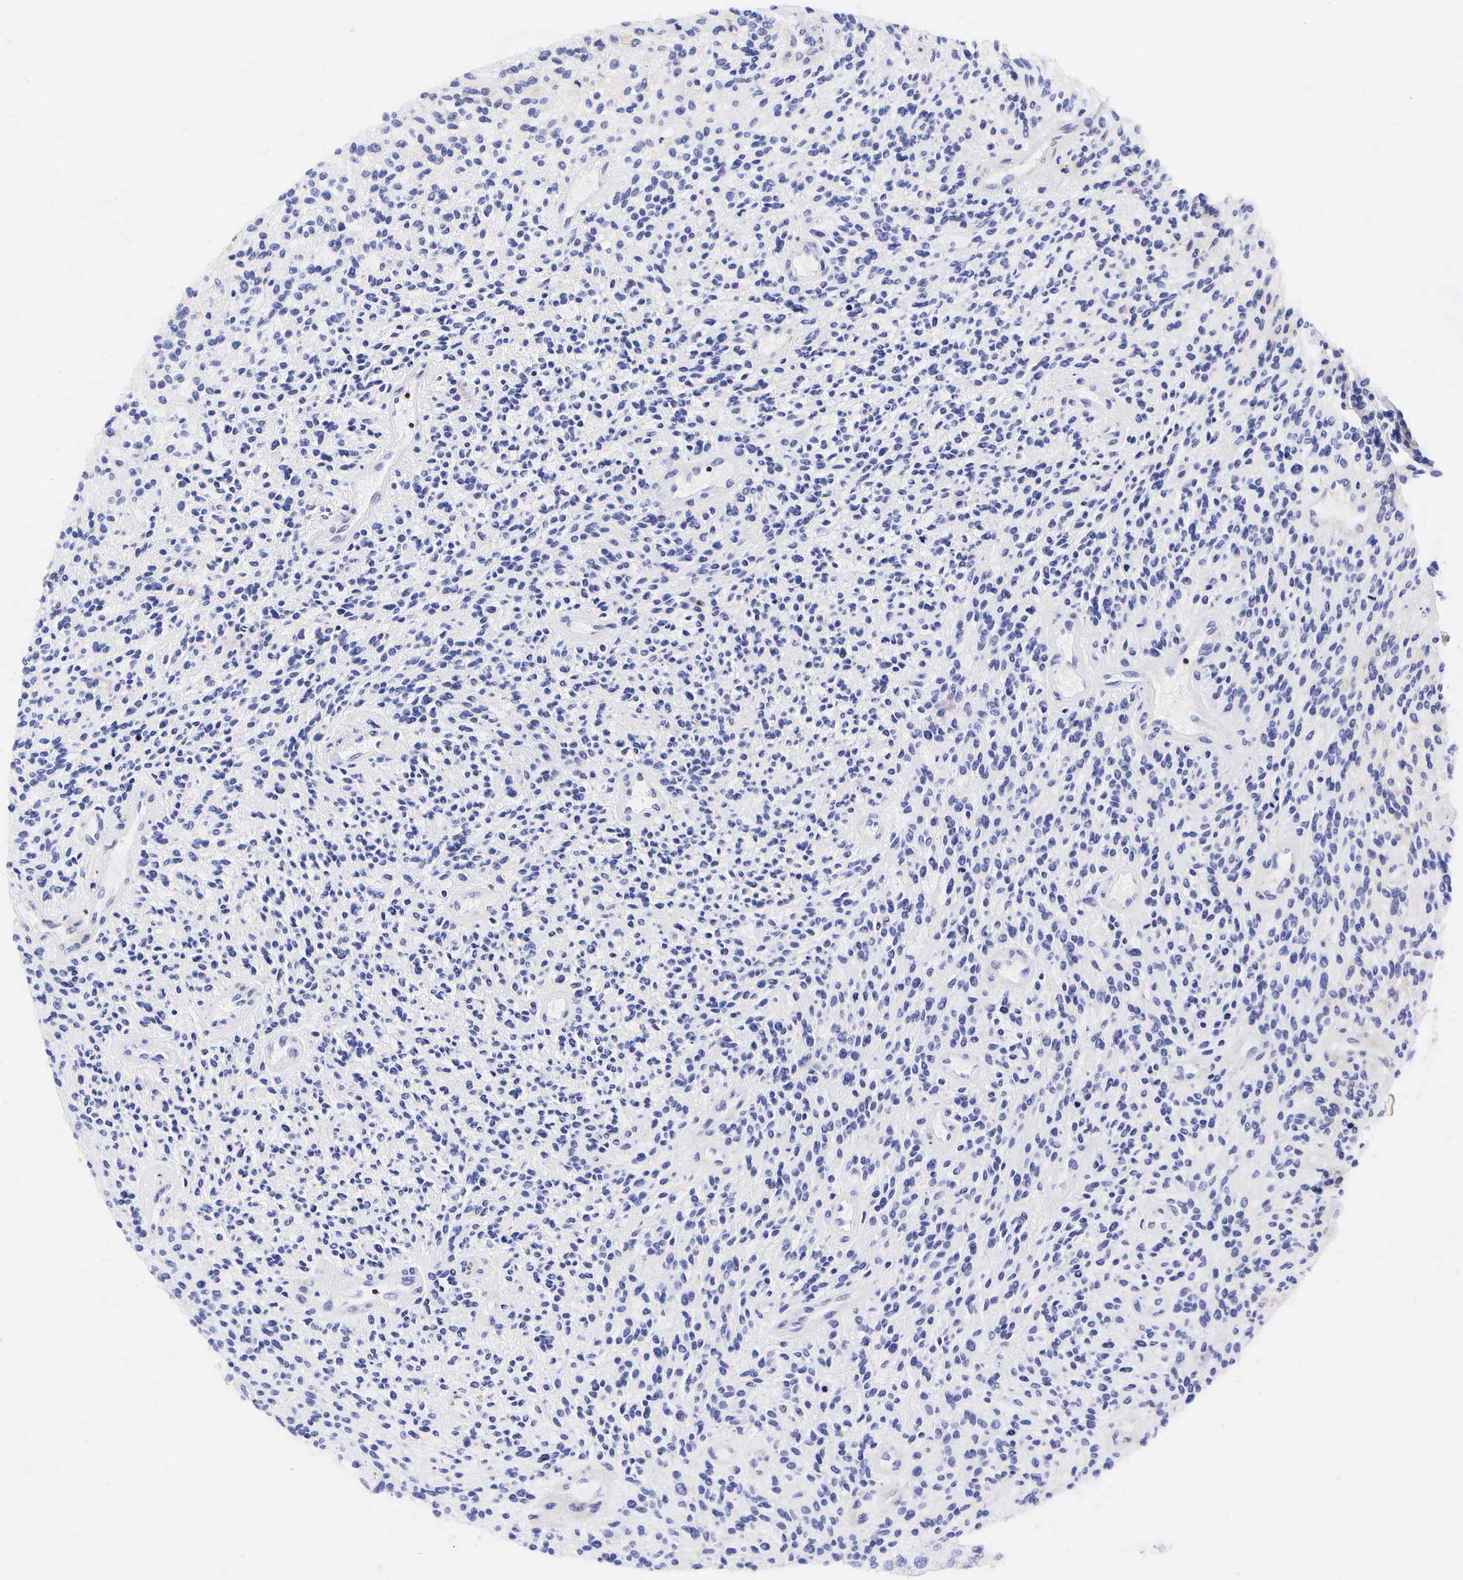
{"staining": {"intensity": "negative", "quantity": "none", "location": "none"}, "tissue": "glioma", "cell_type": "Tumor cells", "image_type": "cancer", "snomed": [{"axis": "morphology", "description": "Glioma, malignant, High grade"}, {"axis": "topography", "description": "Brain"}], "caption": "Immunohistochemical staining of human high-grade glioma (malignant) displays no significant expression in tumor cells.", "gene": "CD3E", "patient": {"sex": "female", "age": 13}}